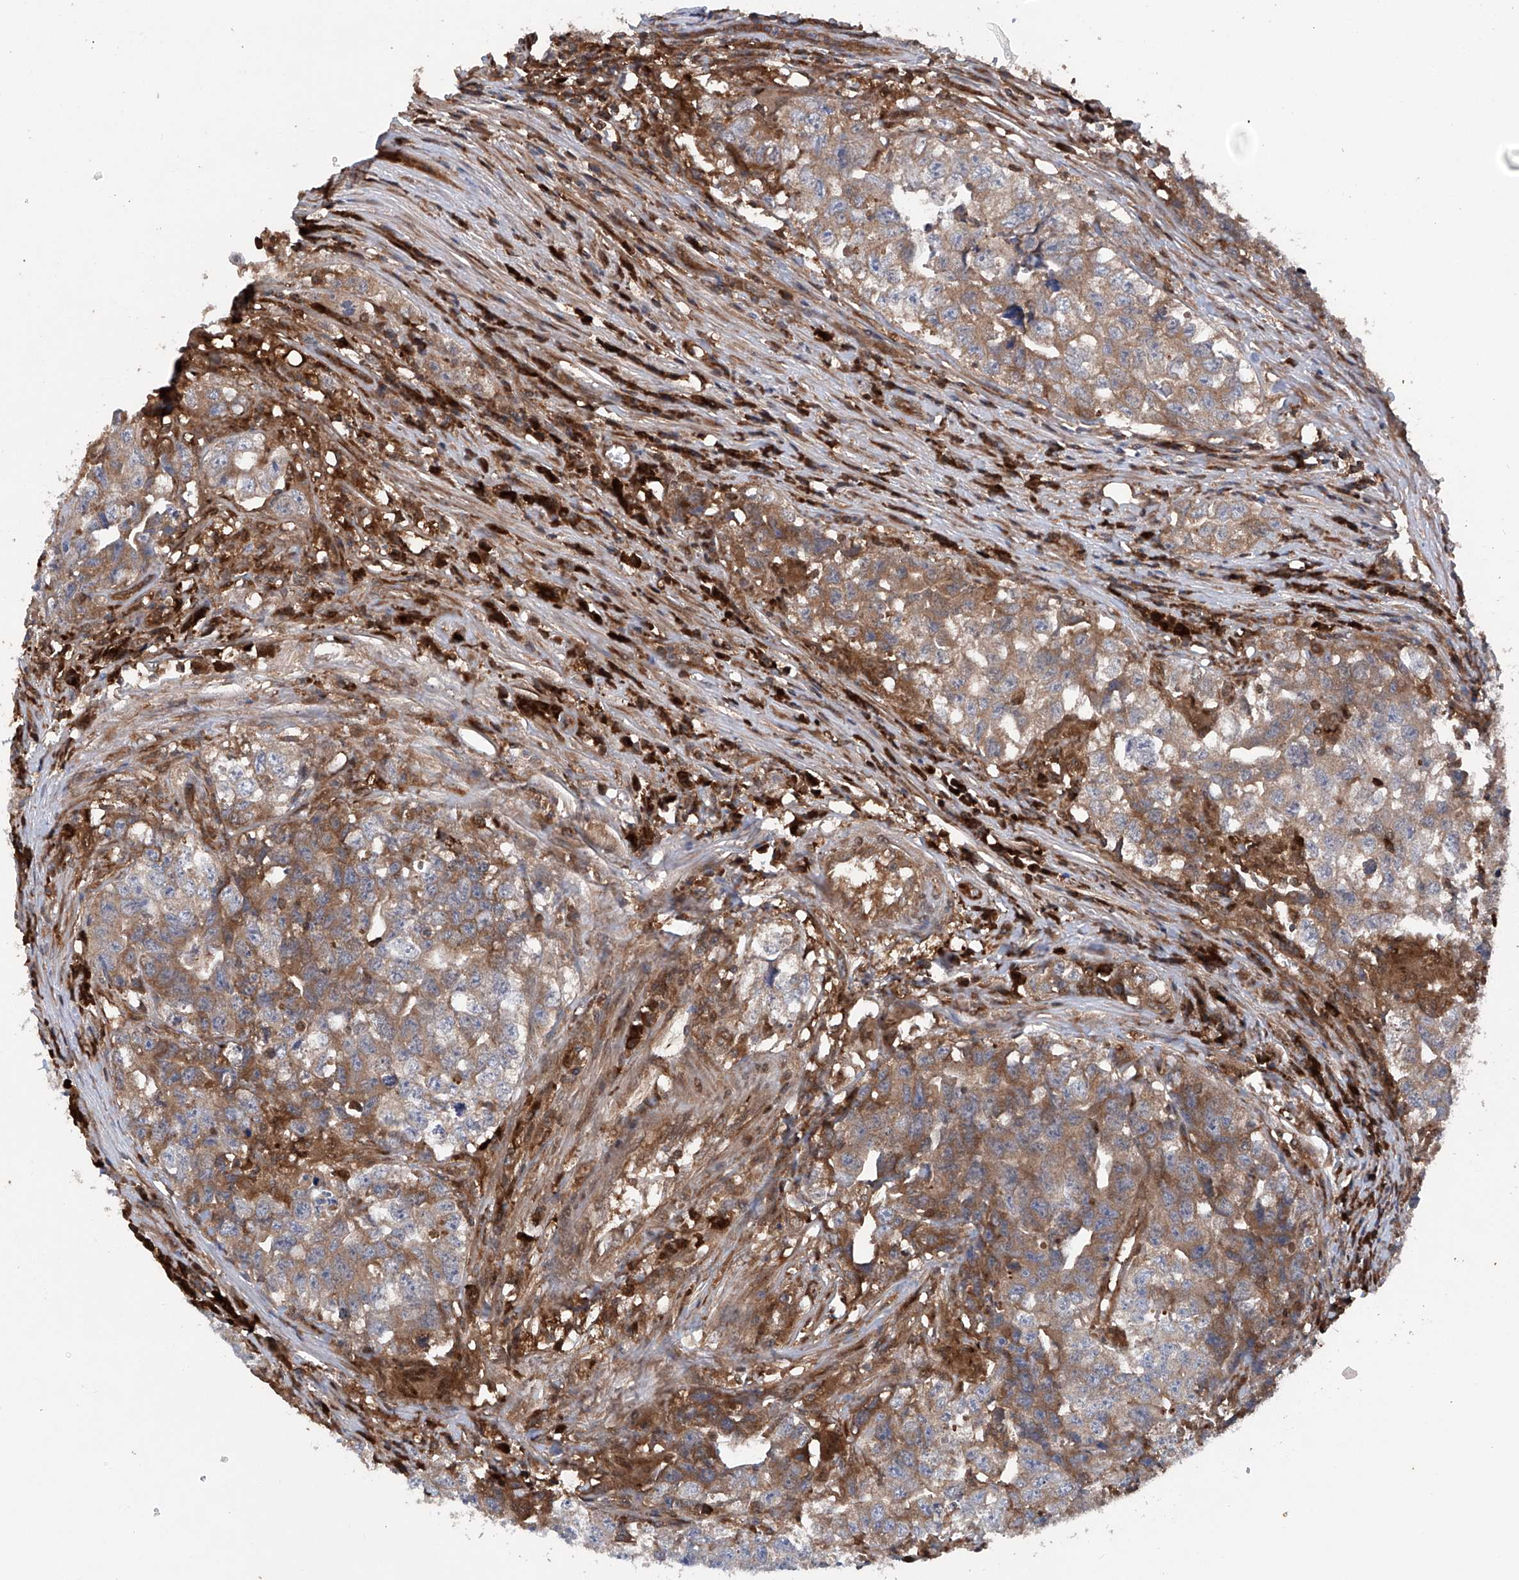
{"staining": {"intensity": "moderate", "quantity": ">75%", "location": "cytoplasmic/membranous"}, "tissue": "testis cancer", "cell_type": "Tumor cells", "image_type": "cancer", "snomed": [{"axis": "morphology", "description": "Seminoma, NOS"}, {"axis": "morphology", "description": "Carcinoma, Embryonal, NOS"}, {"axis": "topography", "description": "Testis"}], "caption": "An image of testis embryonal carcinoma stained for a protein displays moderate cytoplasmic/membranous brown staining in tumor cells.", "gene": "ASCC3", "patient": {"sex": "male", "age": 43}}